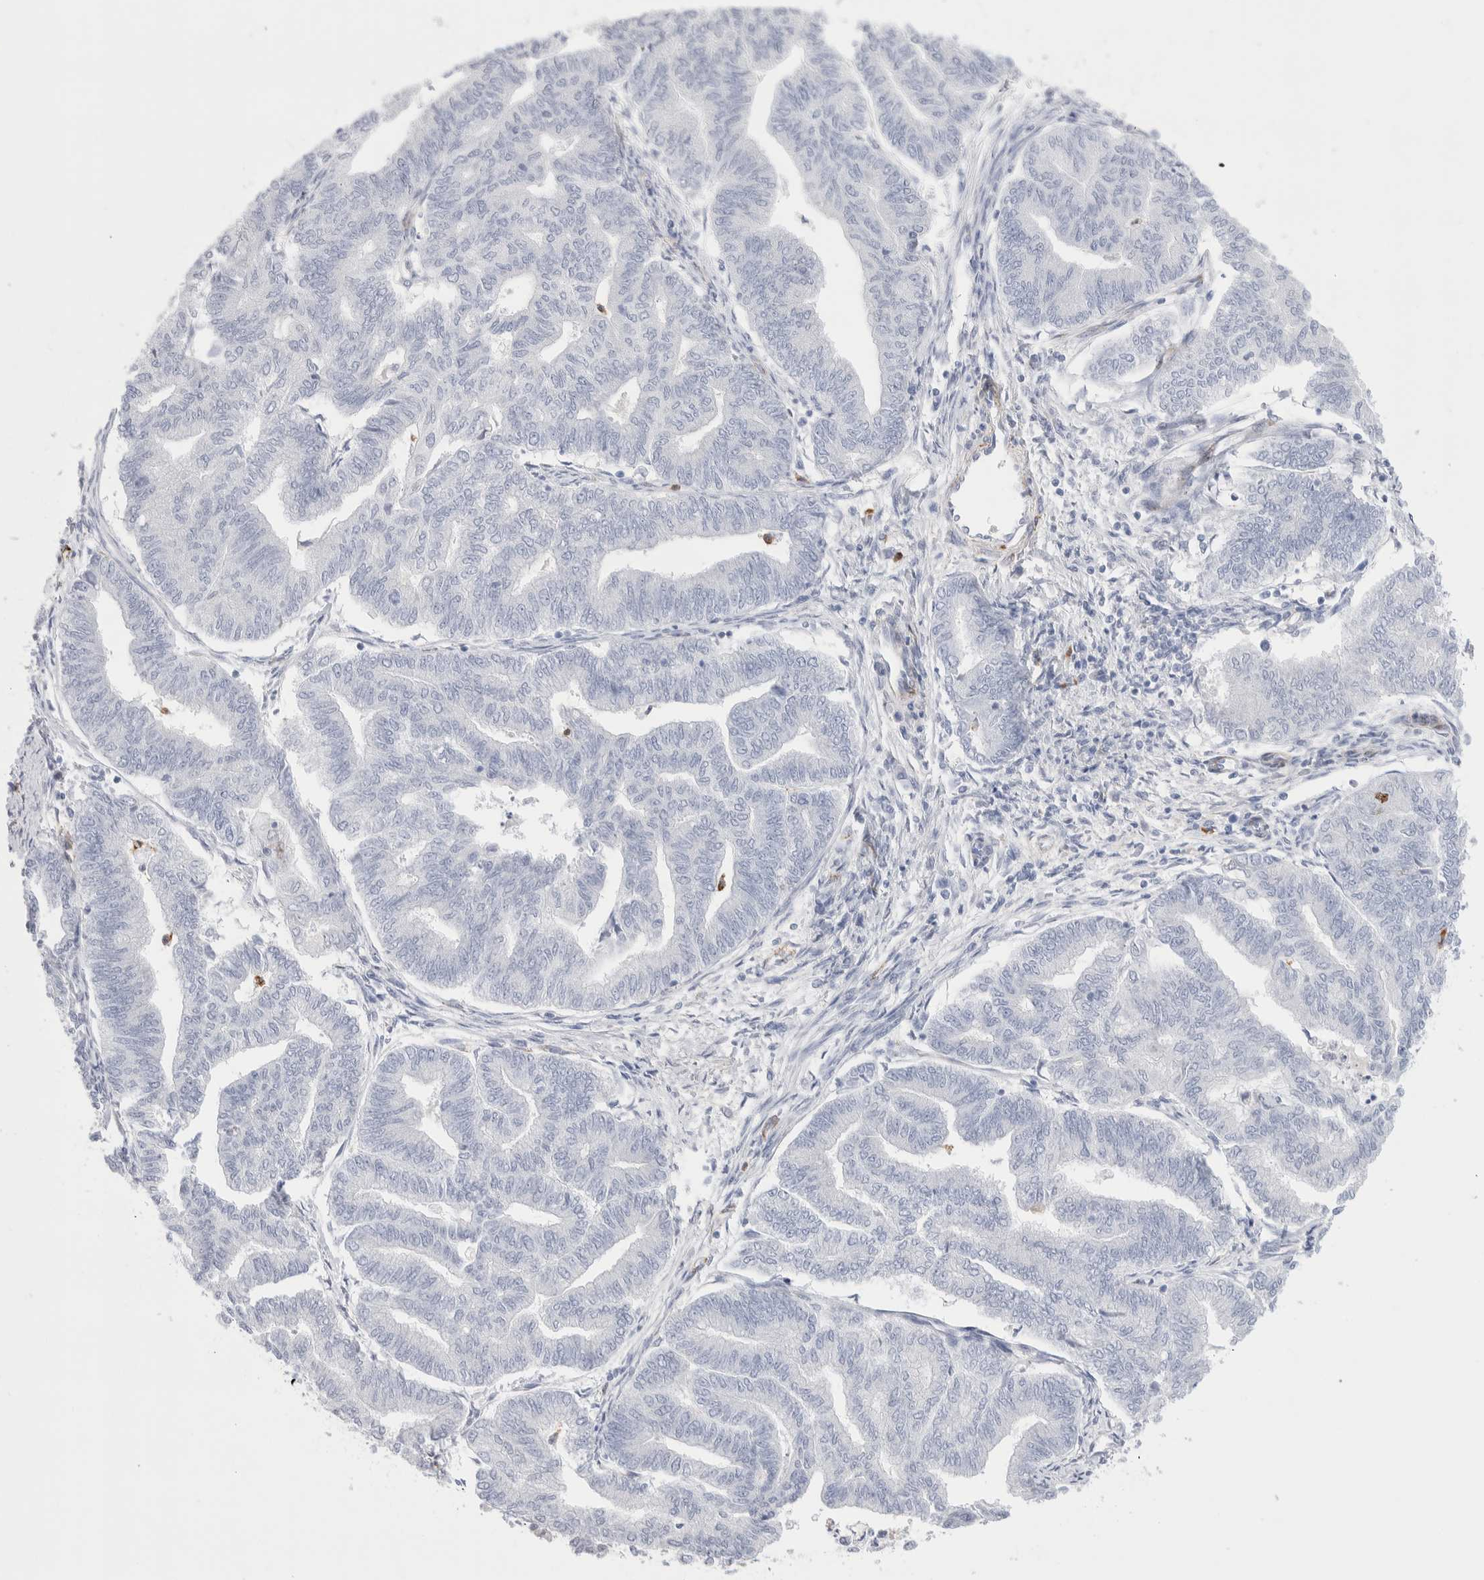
{"staining": {"intensity": "negative", "quantity": "none", "location": "none"}, "tissue": "endometrial cancer", "cell_type": "Tumor cells", "image_type": "cancer", "snomed": [{"axis": "morphology", "description": "Adenocarcinoma, NOS"}, {"axis": "topography", "description": "Endometrium"}], "caption": "High power microscopy photomicrograph of an immunohistochemistry micrograph of endometrial cancer (adenocarcinoma), revealing no significant positivity in tumor cells. (Immunohistochemistry (ihc), brightfield microscopy, high magnification).", "gene": "SEPTIN4", "patient": {"sex": "female", "age": 79}}